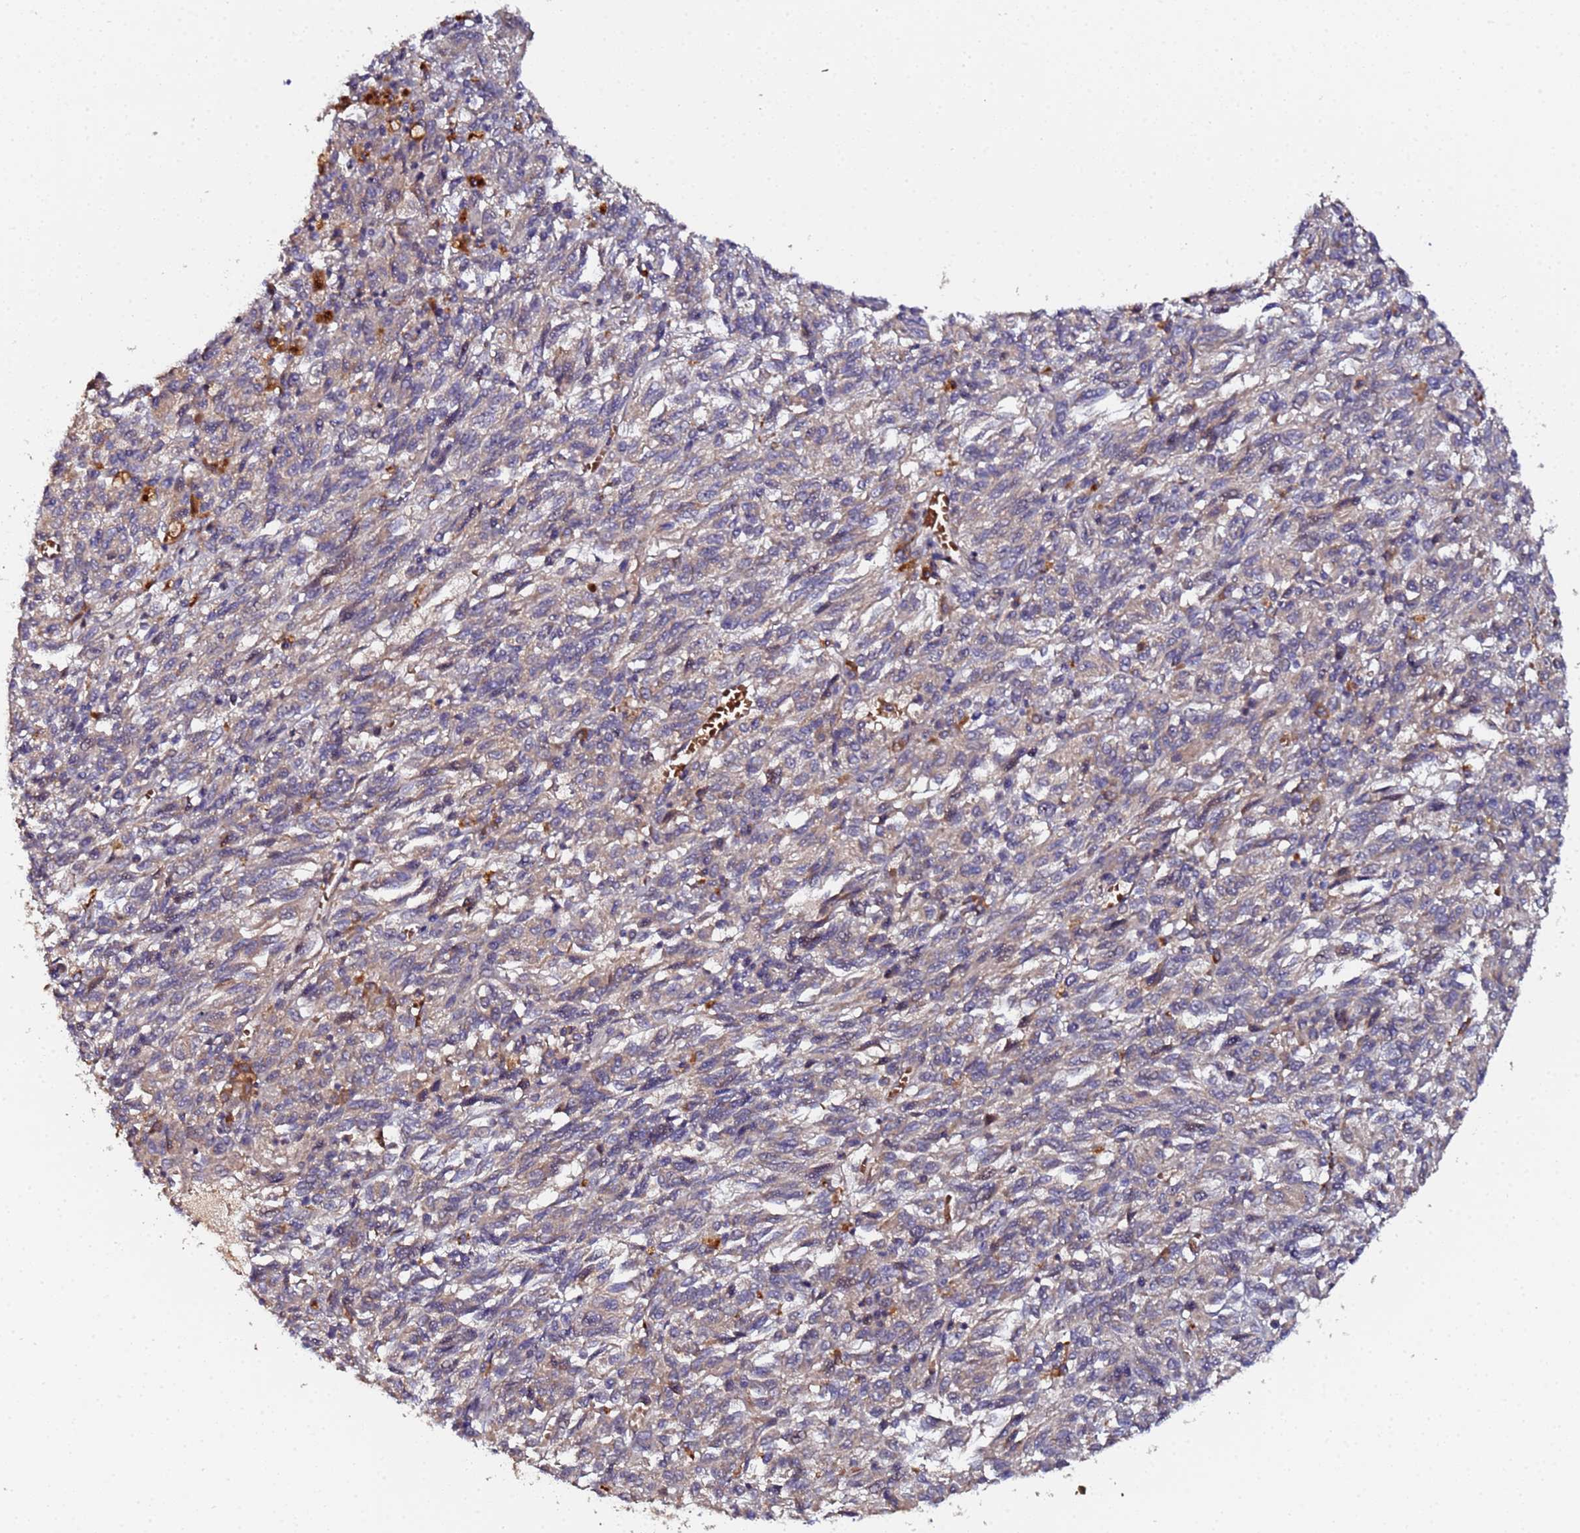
{"staining": {"intensity": "weak", "quantity": ">75%", "location": "cytoplasmic/membranous"}, "tissue": "melanoma", "cell_type": "Tumor cells", "image_type": "cancer", "snomed": [{"axis": "morphology", "description": "Malignant melanoma, Metastatic site"}, {"axis": "topography", "description": "Lung"}], "caption": "There is low levels of weak cytoplasmic/membranous staining in tumor cells of malignant melanoma (metastatic site), as demonstrated by immunohistochemical staining (brown color).", "gene": "OSER1", "patient": {"sex": "male", "age": 64}}